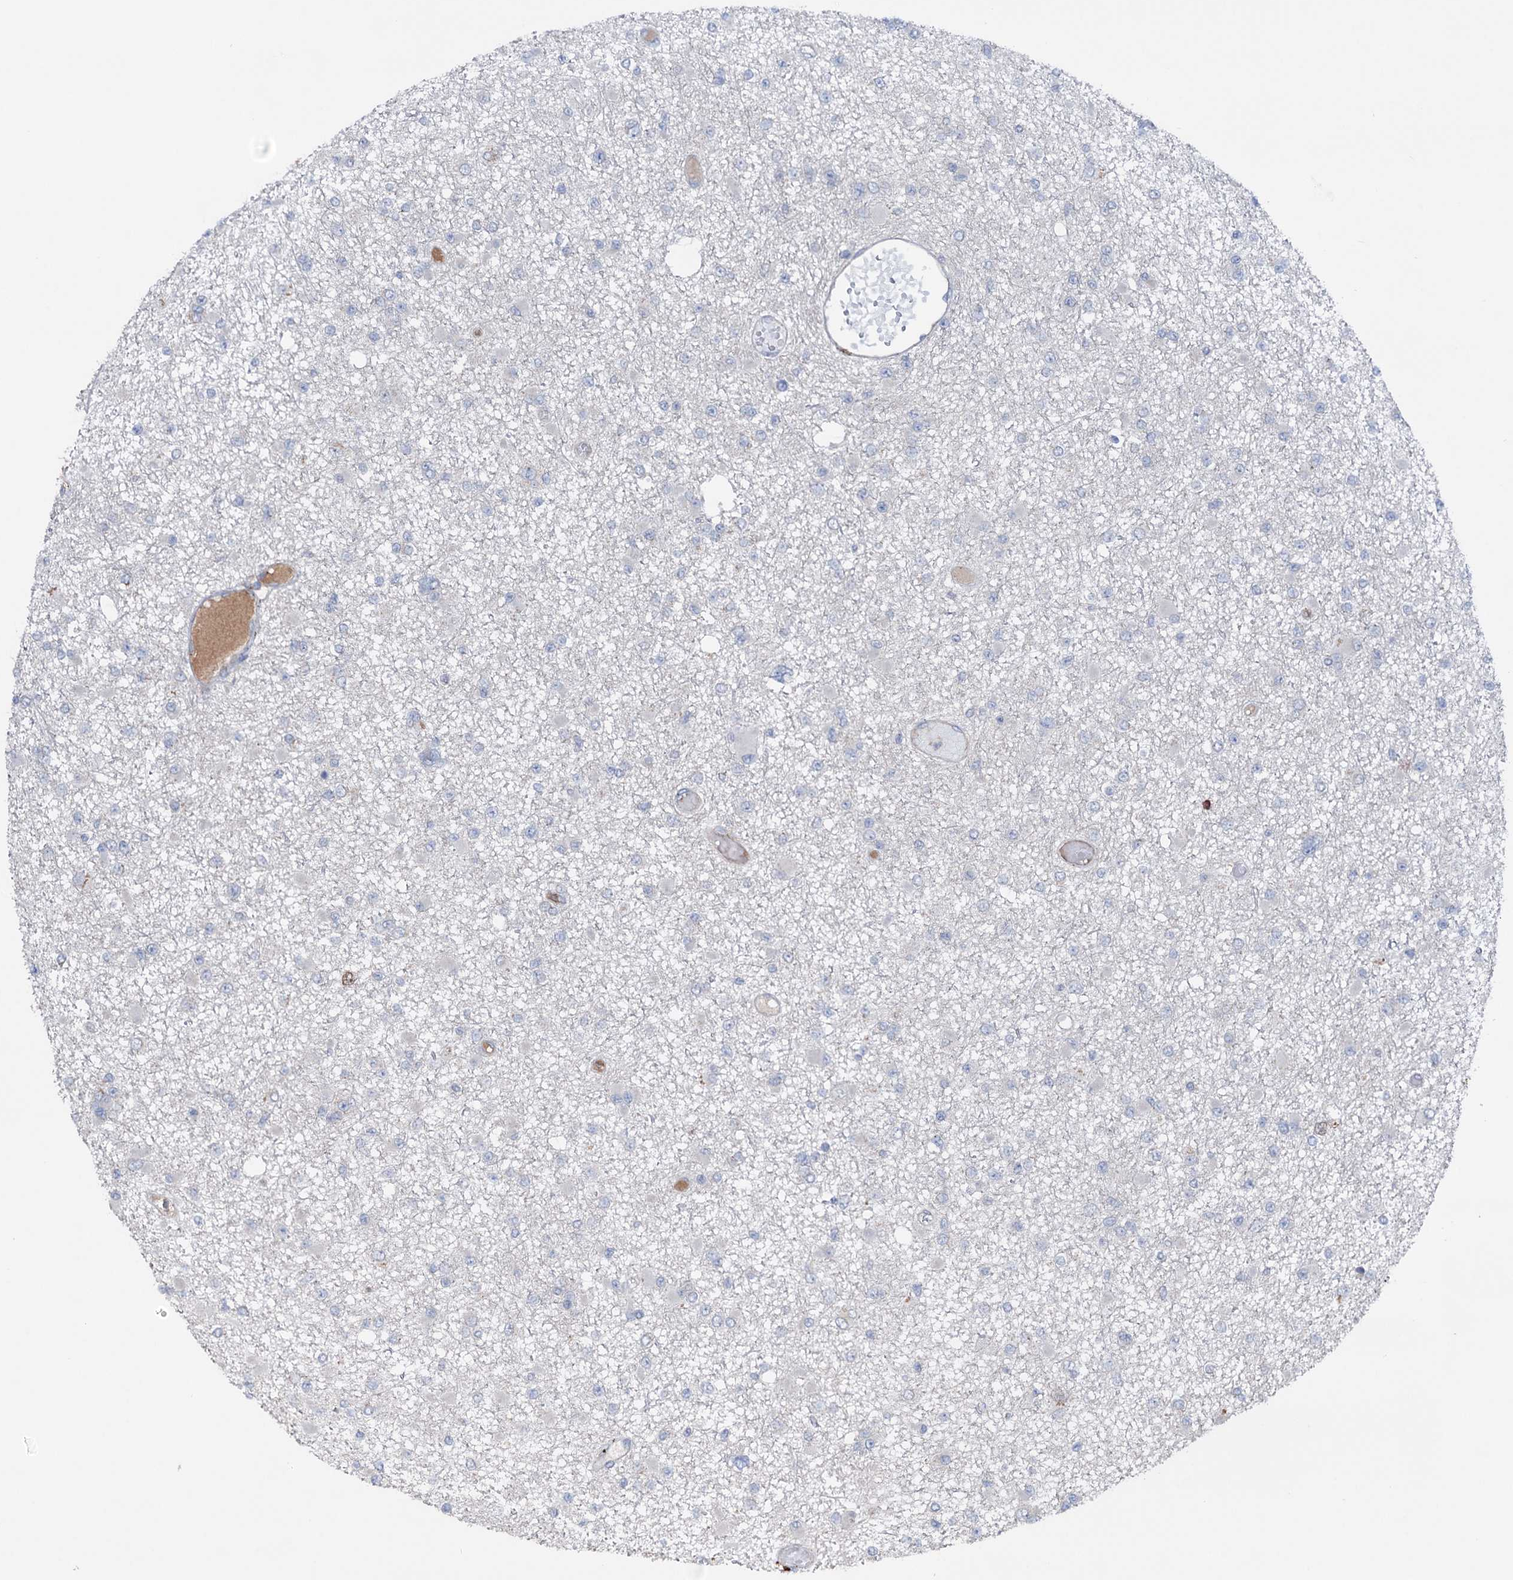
{"staining": {"intensity": "negative", "quantity": "none", "location": "none"}, "tissue": "glioma", "cell_type": "Tumor cells", "image_type": "cancer", "snomed": [{"axis": "morphology", "description": "Glioma, malignant, Low grade"}, {"axis": "topography", "description": "Brain"}], "caption": "Micrograph shows no protein positivity in tumor cells of glioma tissue. (DAB immunohistochemistry (IHC) with hematoxylin counter stain).", "gene": "NCAPD2", "patient": {"sex": "female", "age": 22}}